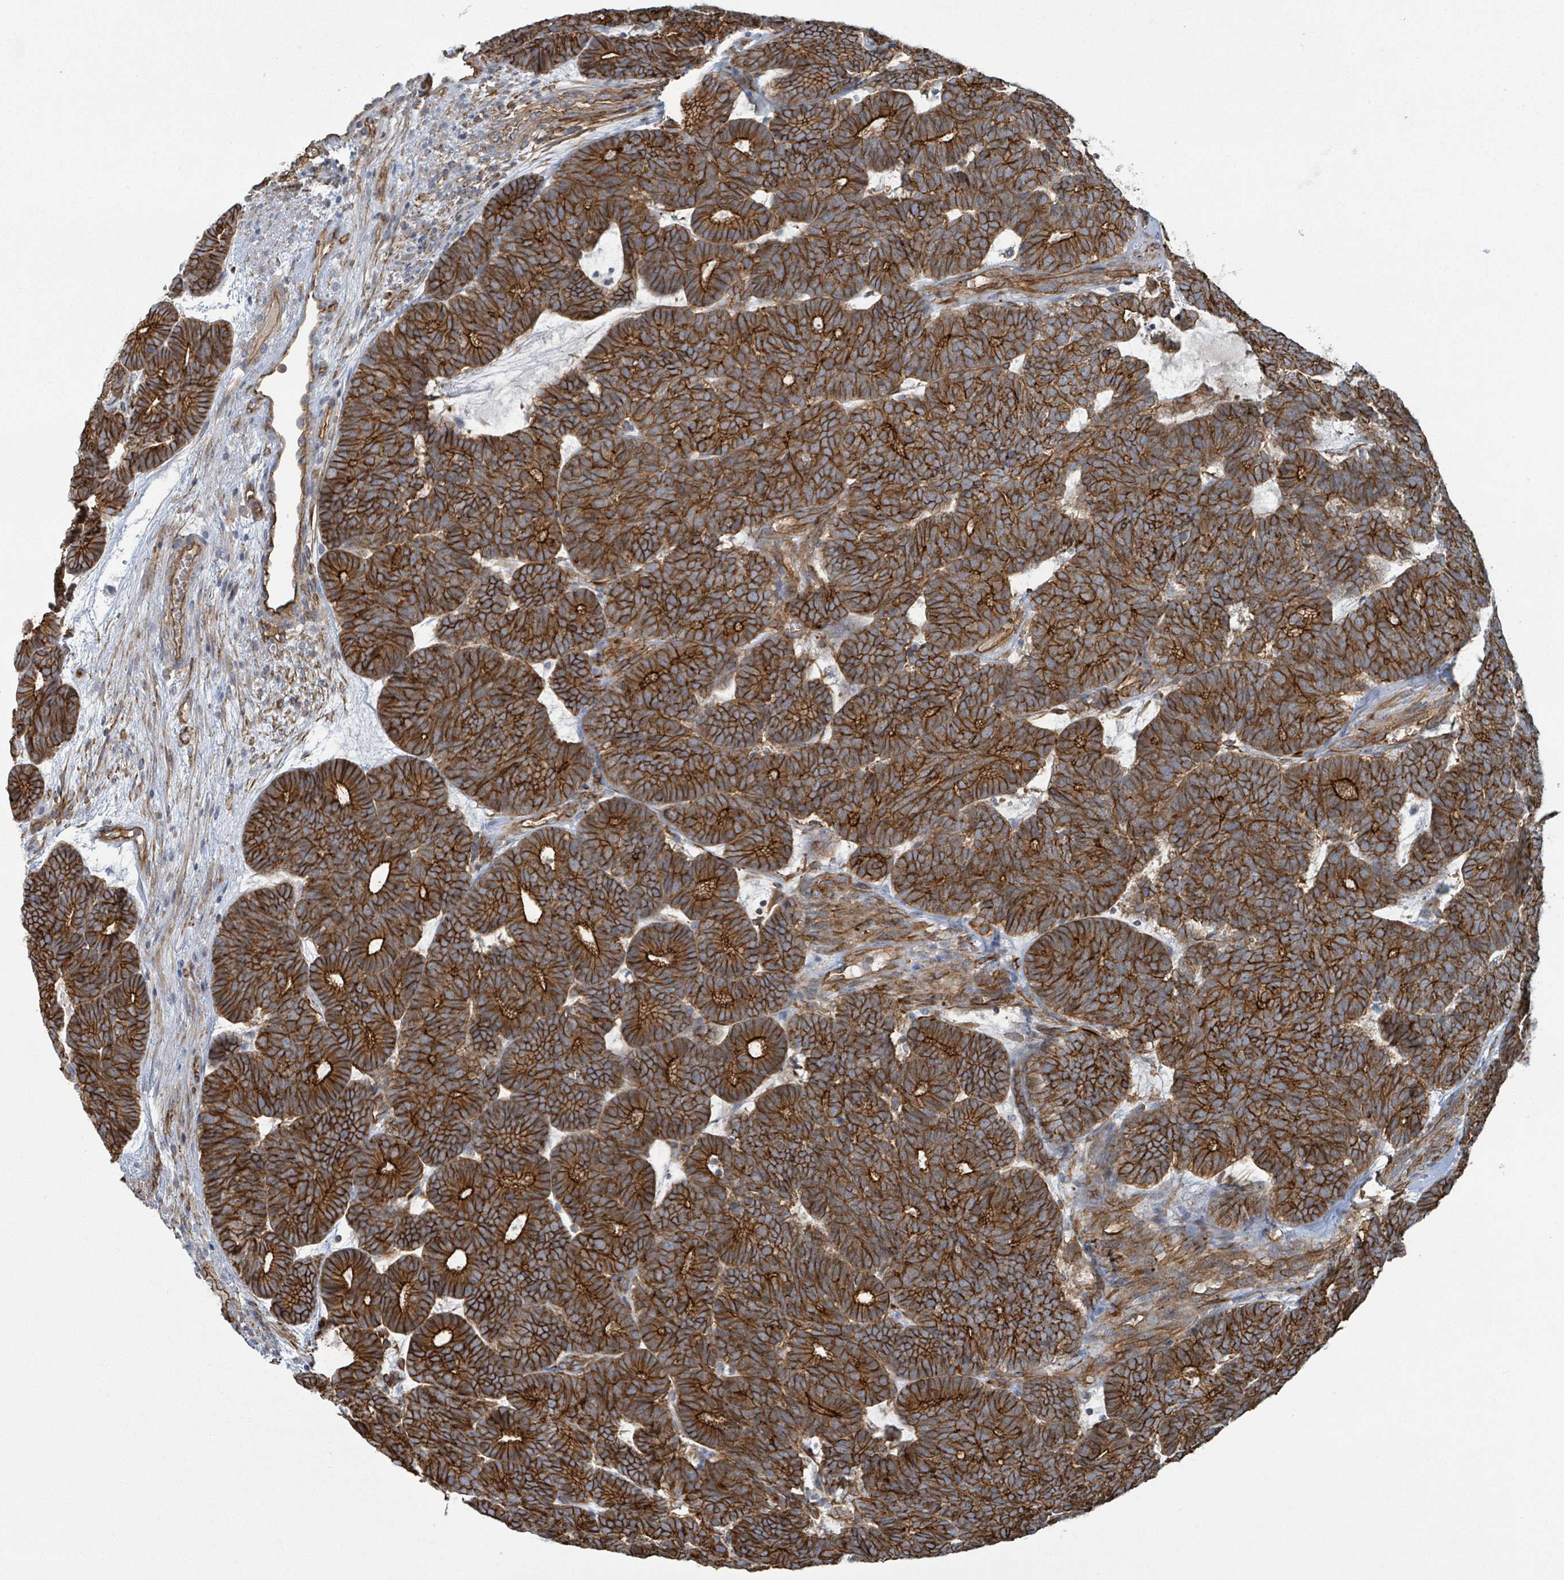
{"staining": {"intensity": "strong", "quantity": ">75%", "location": "cytoplasmic/membranous"}, "tissue": "head and neck cancer", "cell_type": "Tumor cells", "image_type": "cancer", "snomed": [{"axis": "morphology", "description": "Adenocarcinoma, NOS"}, {"axis": "topography", "description": "Head-Neck"}], "caption": "A brown stain labels strong cytoplasmic/membranous expression of a protein in head and neck adenocarcinoma tumor cells.", "gene": "LDOC1", "patient": {"sex": "female", "age": 81}}